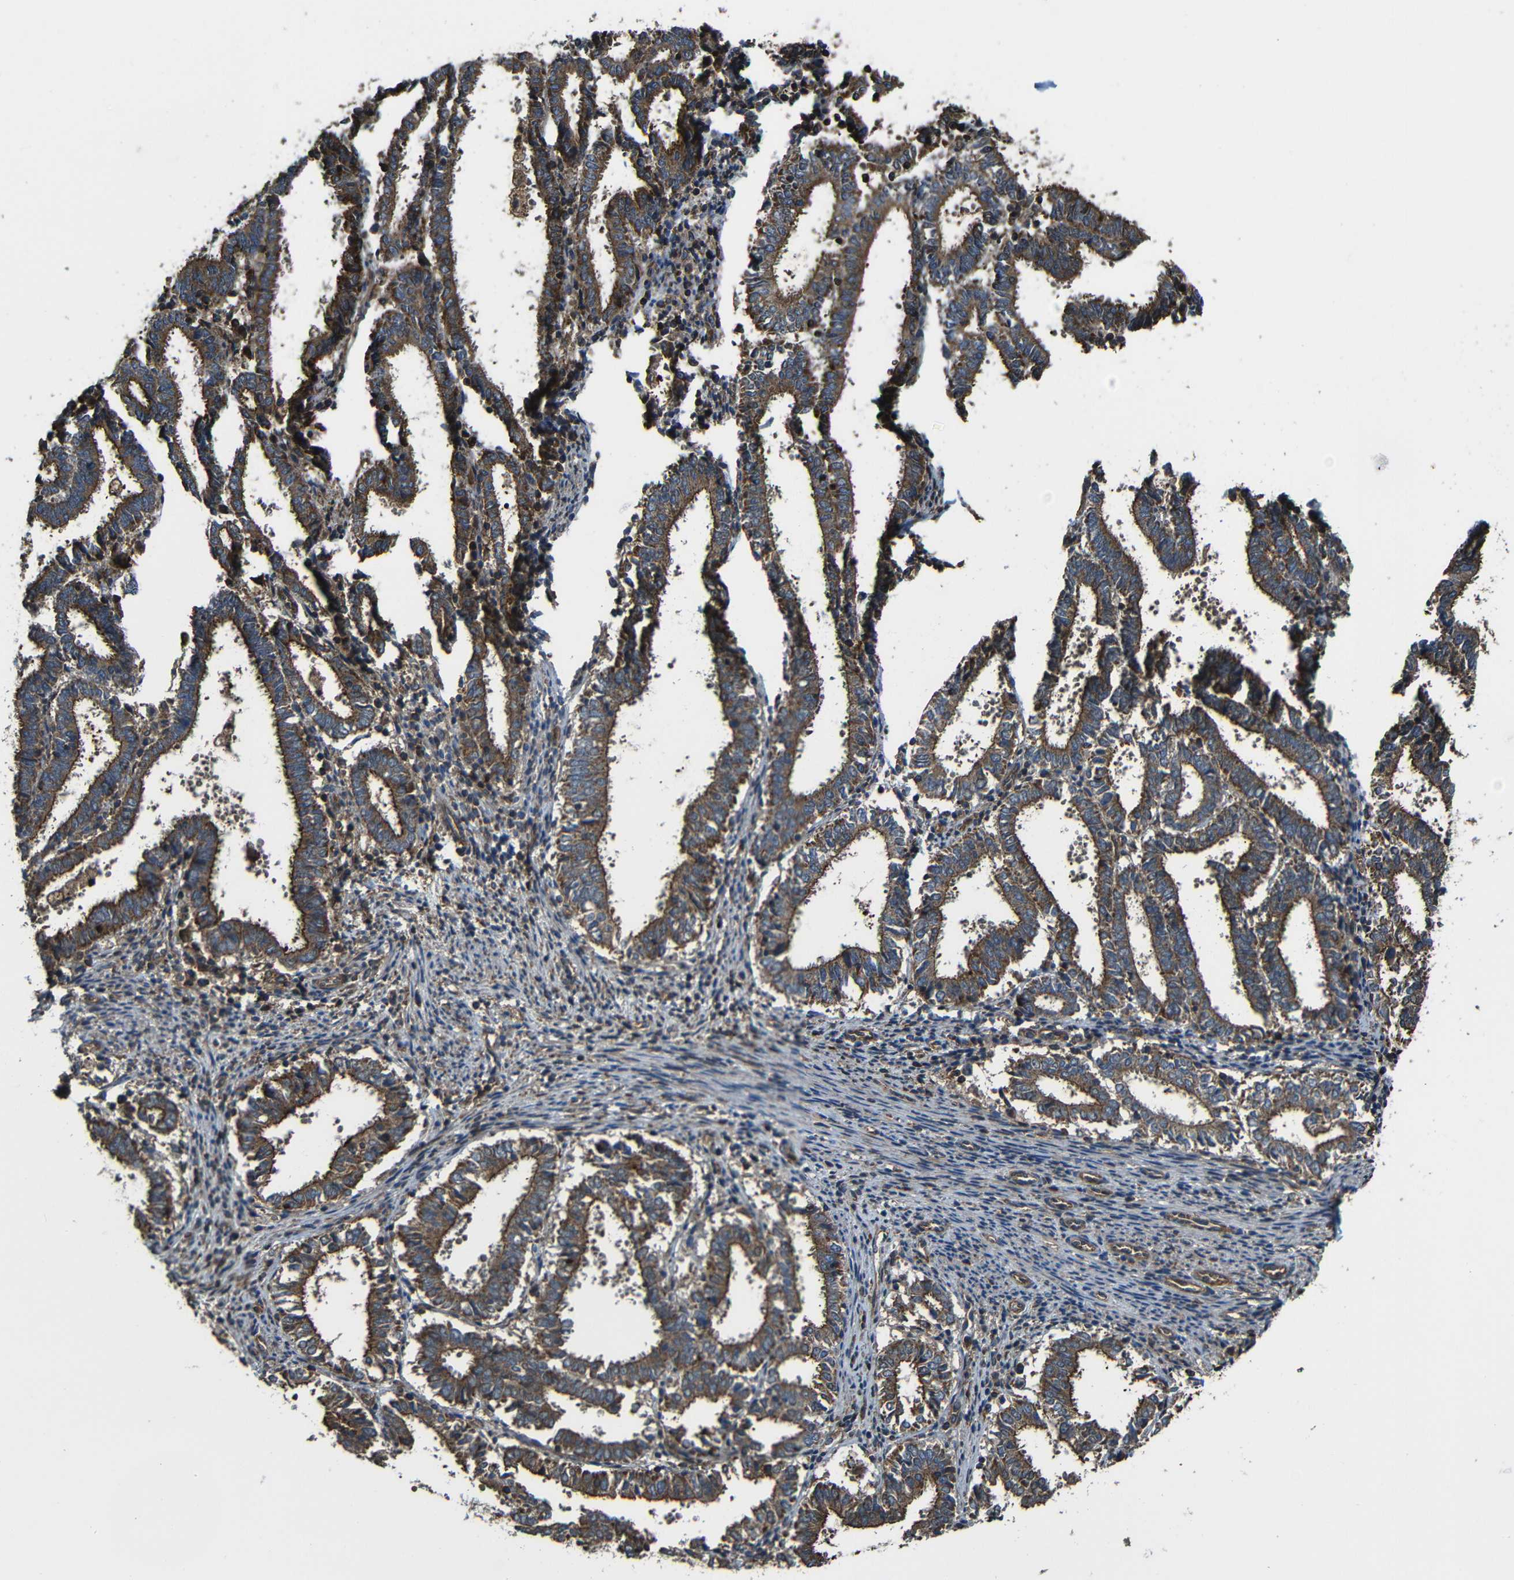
{"staining": {"intensity": "strong", "quantity": ">75%", "location": "cytoplasmic/membranous"}, "tissue": "endometrial cancer", "cell_type": "Tumor cells", "image_type": "cancer", "snomed": [{"axis": "morphology", "description": "Adenocarcinoma, NOS"}, {"axis": "topography", "description": "Uterus"}], "caption": "Endometrial cancer (adenocarcinoma) tissue exhibits strong cytoplasmic/membranous positivity in about >75% of tumor cells", "gene": "PTCH1", "patient": {"sex": "female", "age": 83}}